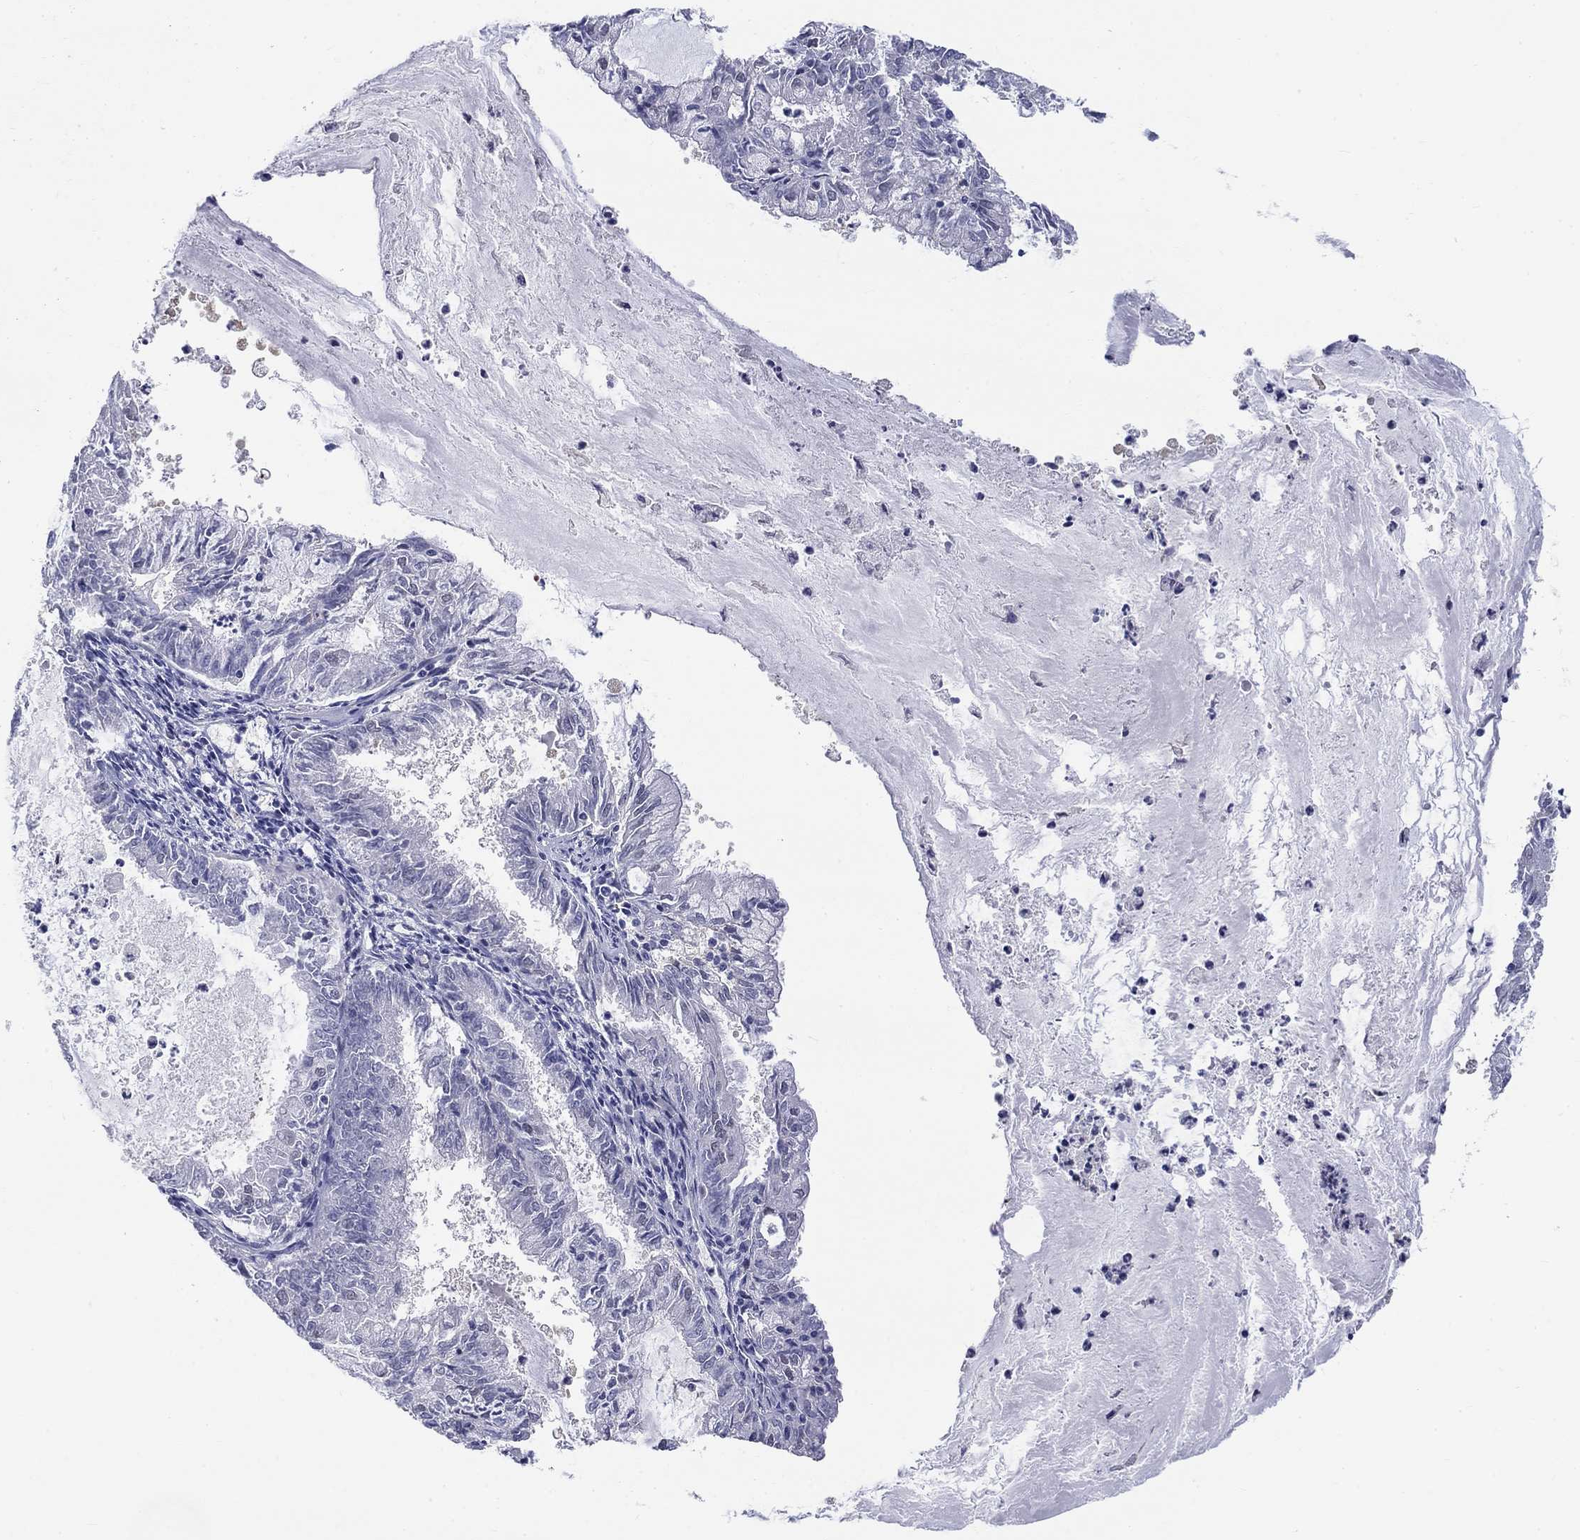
{"staining": {"intensity": "negative", "quantity": "none", "location": "none"}, "tissue": "endometrial cancer", "cell_type": "Tumor cells", "image_type": "cancer", "snomed": [{"axis": "morphology", "description": "Adenocarcinoma, NOS"}, {"axis": "topography", "description": "Endometrium"}], "caption": "A high-resolution image shows immunohistochemistry (IHC) staining of endometrial cancer, which exhibits no significant staining in tumor cells.", "gene": "EGFLAM", "patient": {"sex": "female", "age": 57}}